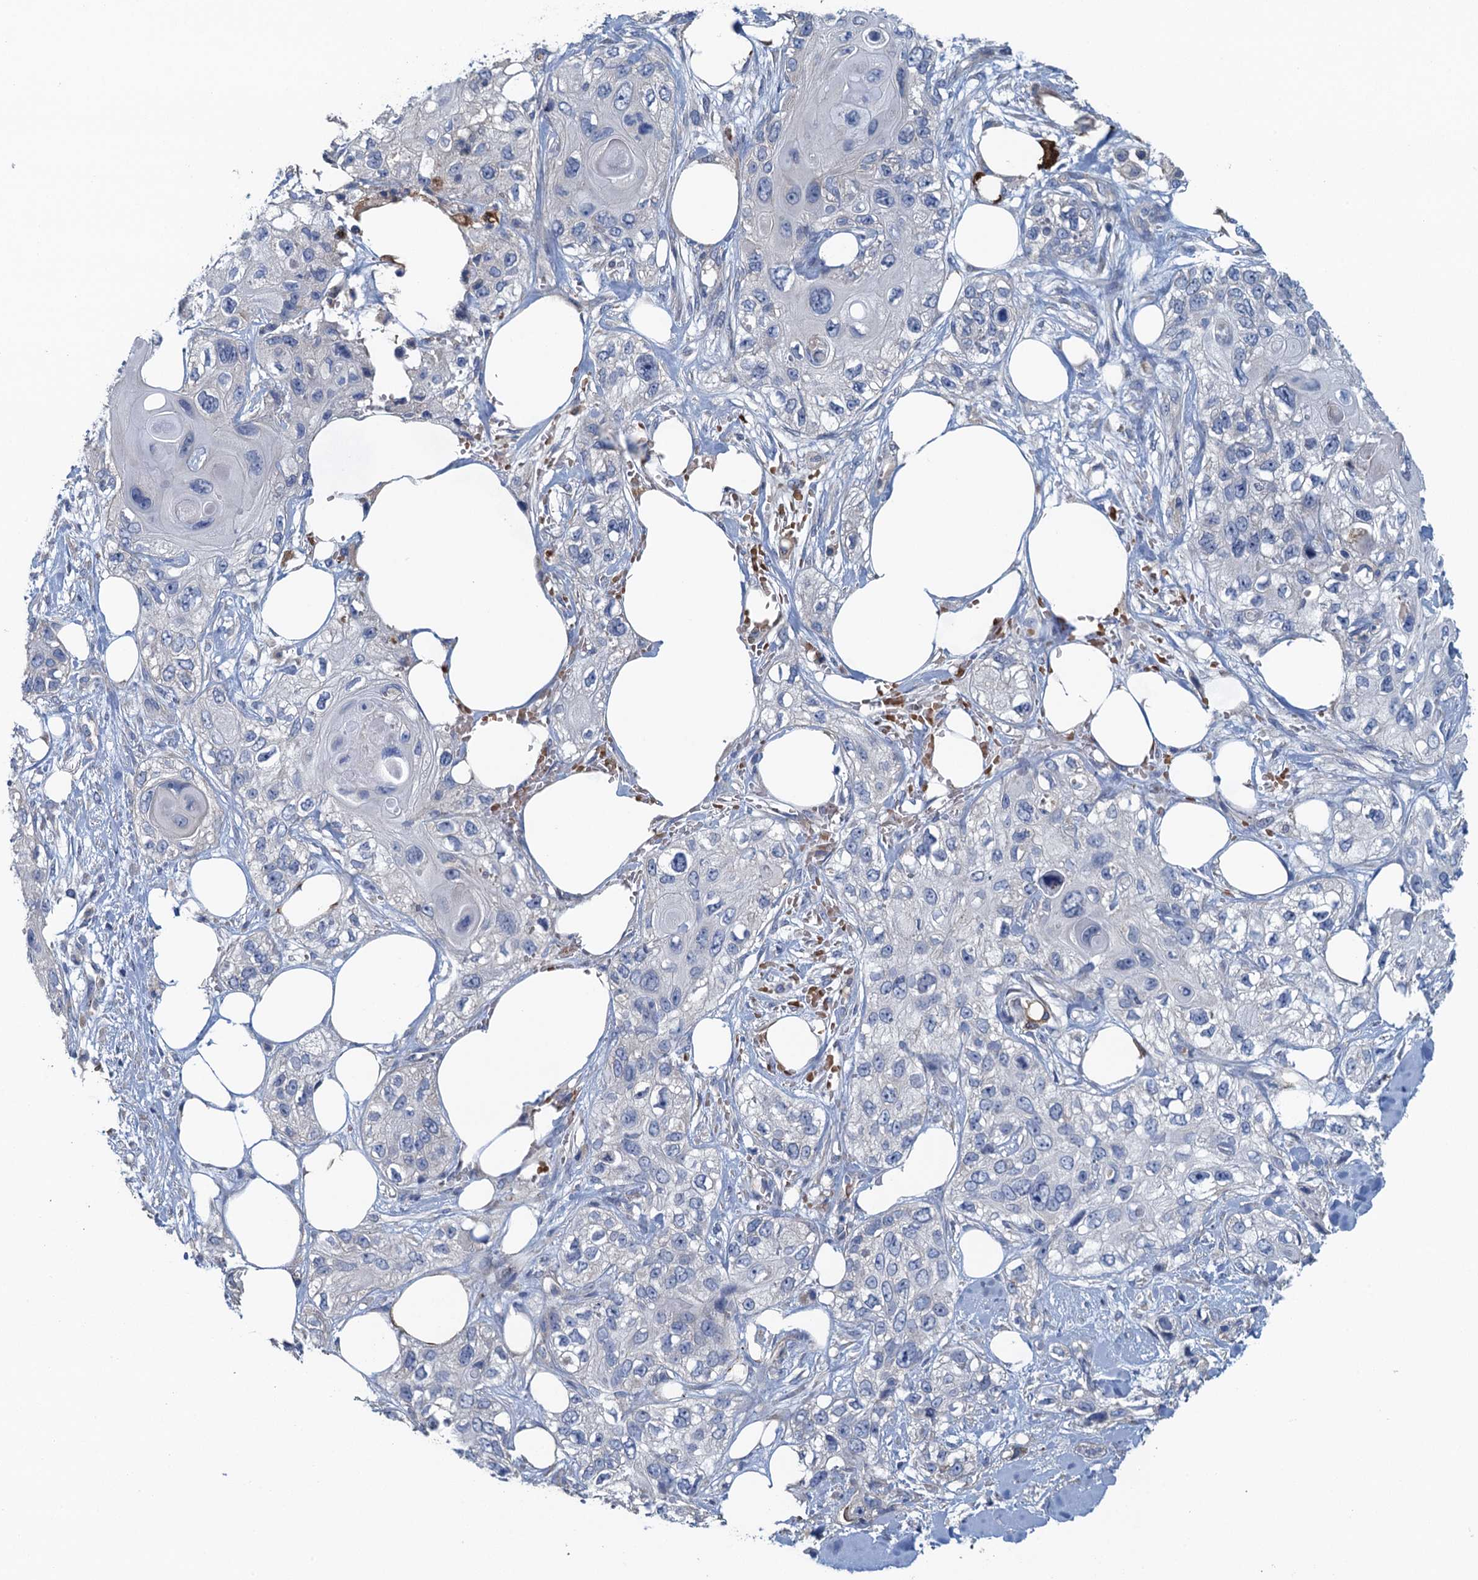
{"staining": {"intensity": "negative", "quantity": "none", "location": "none"}, "tissue": "skin cancer", "cell_type": "Tumor cells", "image_type": "cancer", "snomed": [{"axis": "morphology", "description": "Normal tissue, NOS"}, {"axis": "morphology", "description": "Squamous cell carcinoma, NOS"}, {"axis": "topography", "description": "Skin"}], "caption": "IHC of human skin cancer (squamous cell carcinoma) displays no staining in tumor cells.", "gene": "RSAD2", "patient": {"sex": "male", "age": 72}}